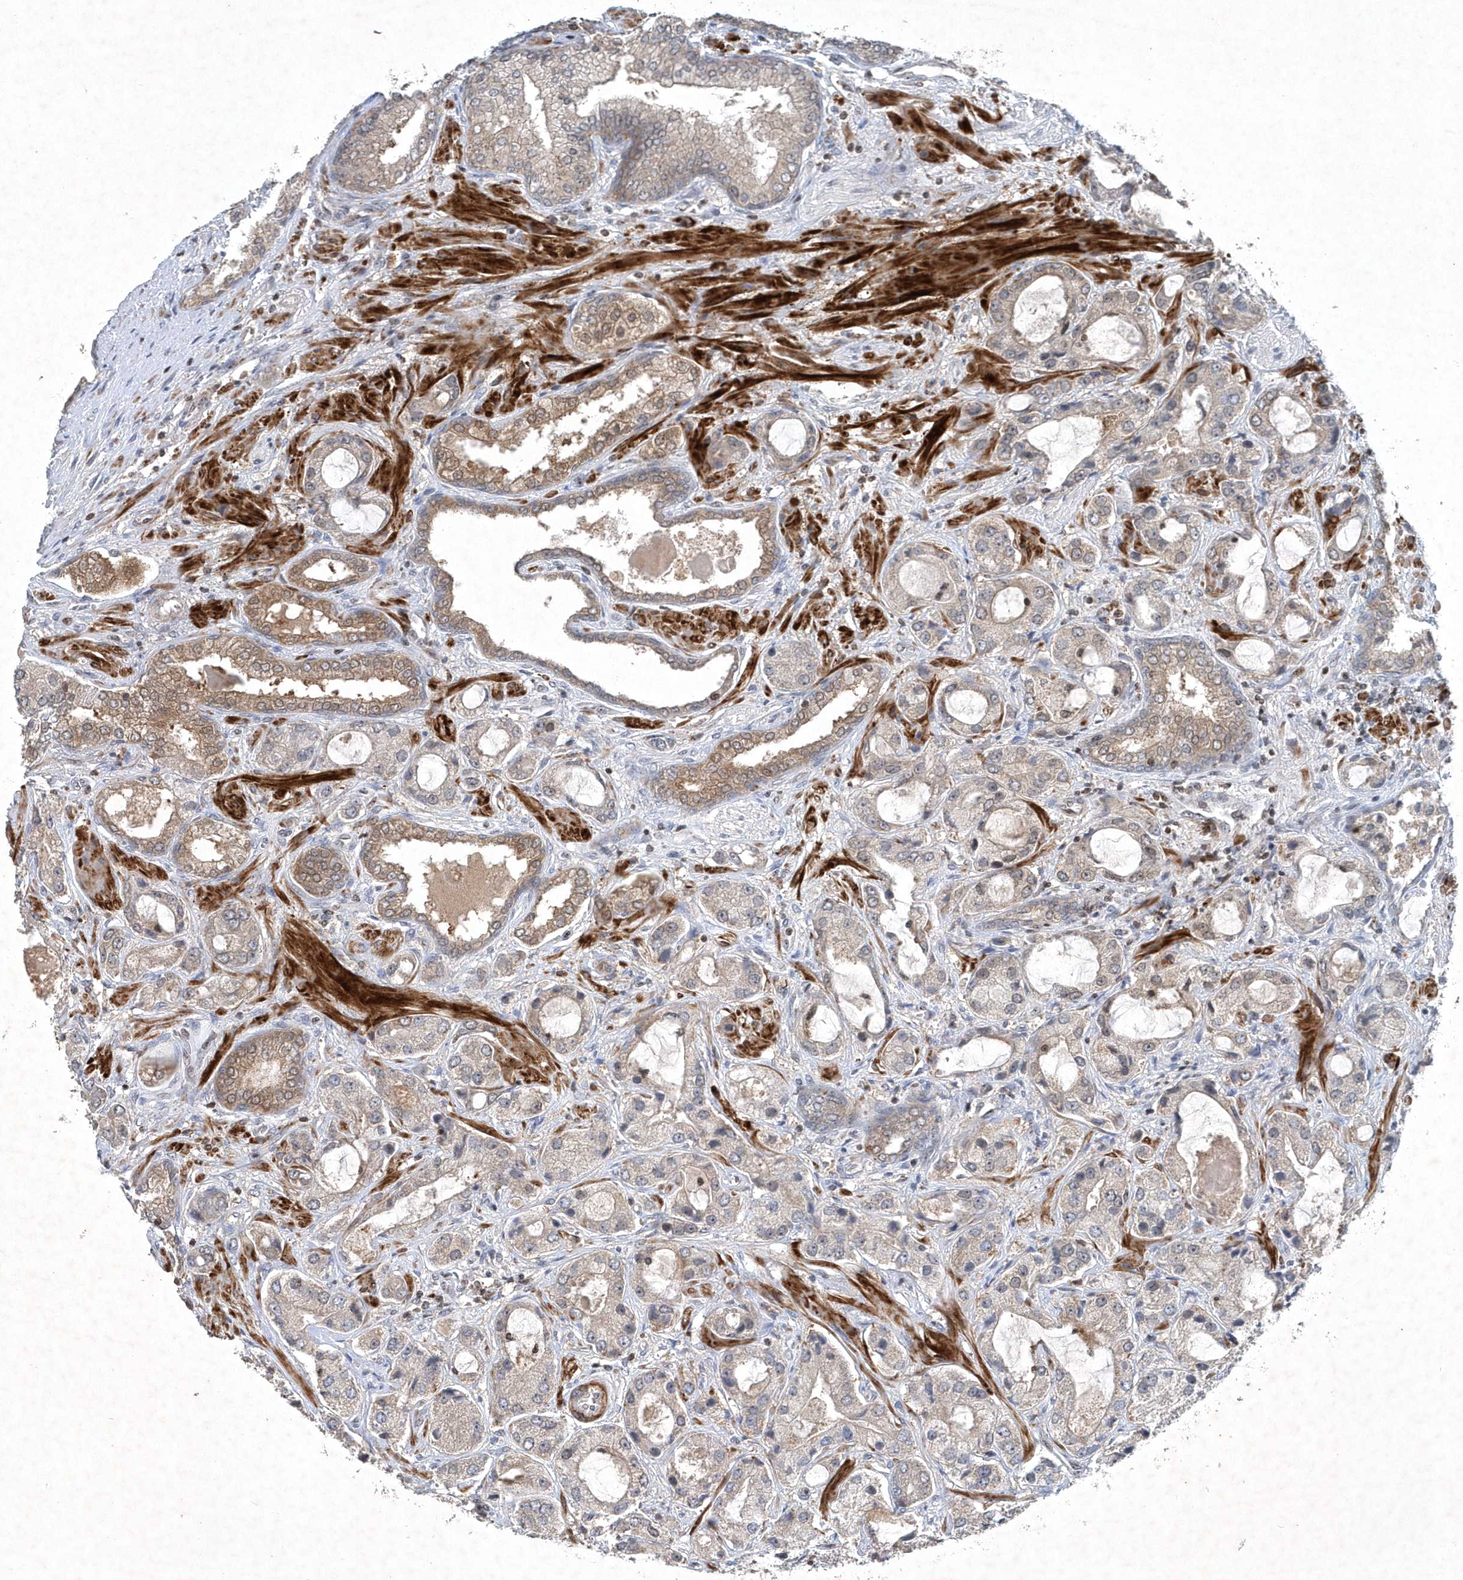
{"staining": {"intensity": "moderate", "quantity": ">75%", "location": "cytoplasmic/membranous"}, "tissue": "prostate cancer", "cell_type": "Tumor cells", "image_type": "cancer", "snomed": [{"axis": "morphology", "description": "Normal tissue, NOS"}, {"axis": "morphology", "description": "Adenocarcinoma, High grade"}, {"axis": "topography", "description": "Prostate"}, {"axis": "topography", "description": "Peripheral nerve tissue"}], "caption": "Immunohistochemical staining of human prostate cancer shows moderate cytoplasmic/membranous protein staining in approximately >75% of tumor cells.", "gene": "QTRT2", "patient": {"sex": "male", "age": 59}}